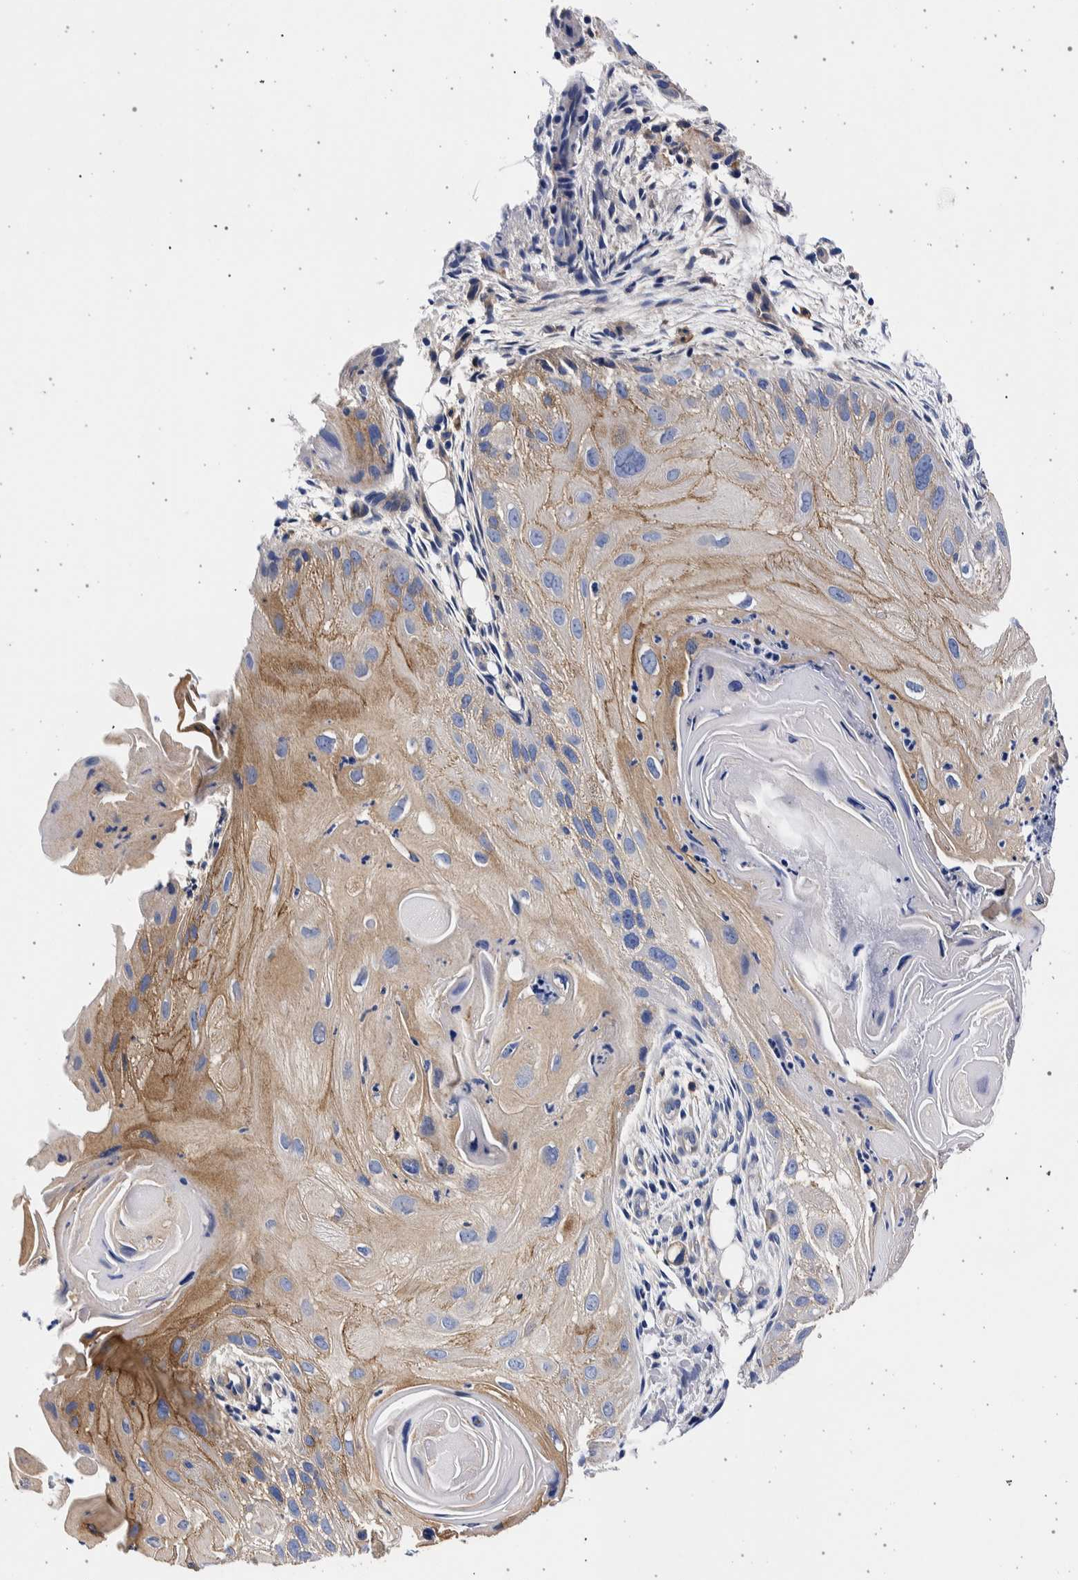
{"staining": {"intensity": "weak", "quantity": ">75%", "location": "cytoplasmic/membranous"}, "tissue": "skin cancer", "cell_type": "Tumor cells", "image_type": "cancer", "snomed": [{"axis": "morphology", "description": "Squamous cell carcinoma, NOS"}, {"axis": "topography", "description": "Skin"}], "caption": "This image exhibits squamous cell carcinoma (skin) stained with immunohistochemistry to label a protein in brown. The cytoplasmic/membranous of tumor cells show weak positivity for the protein. Nuclei are counter-stained blue.", "gene": "NIBAN2", "patient": {"sex": "female", "age": 77}}